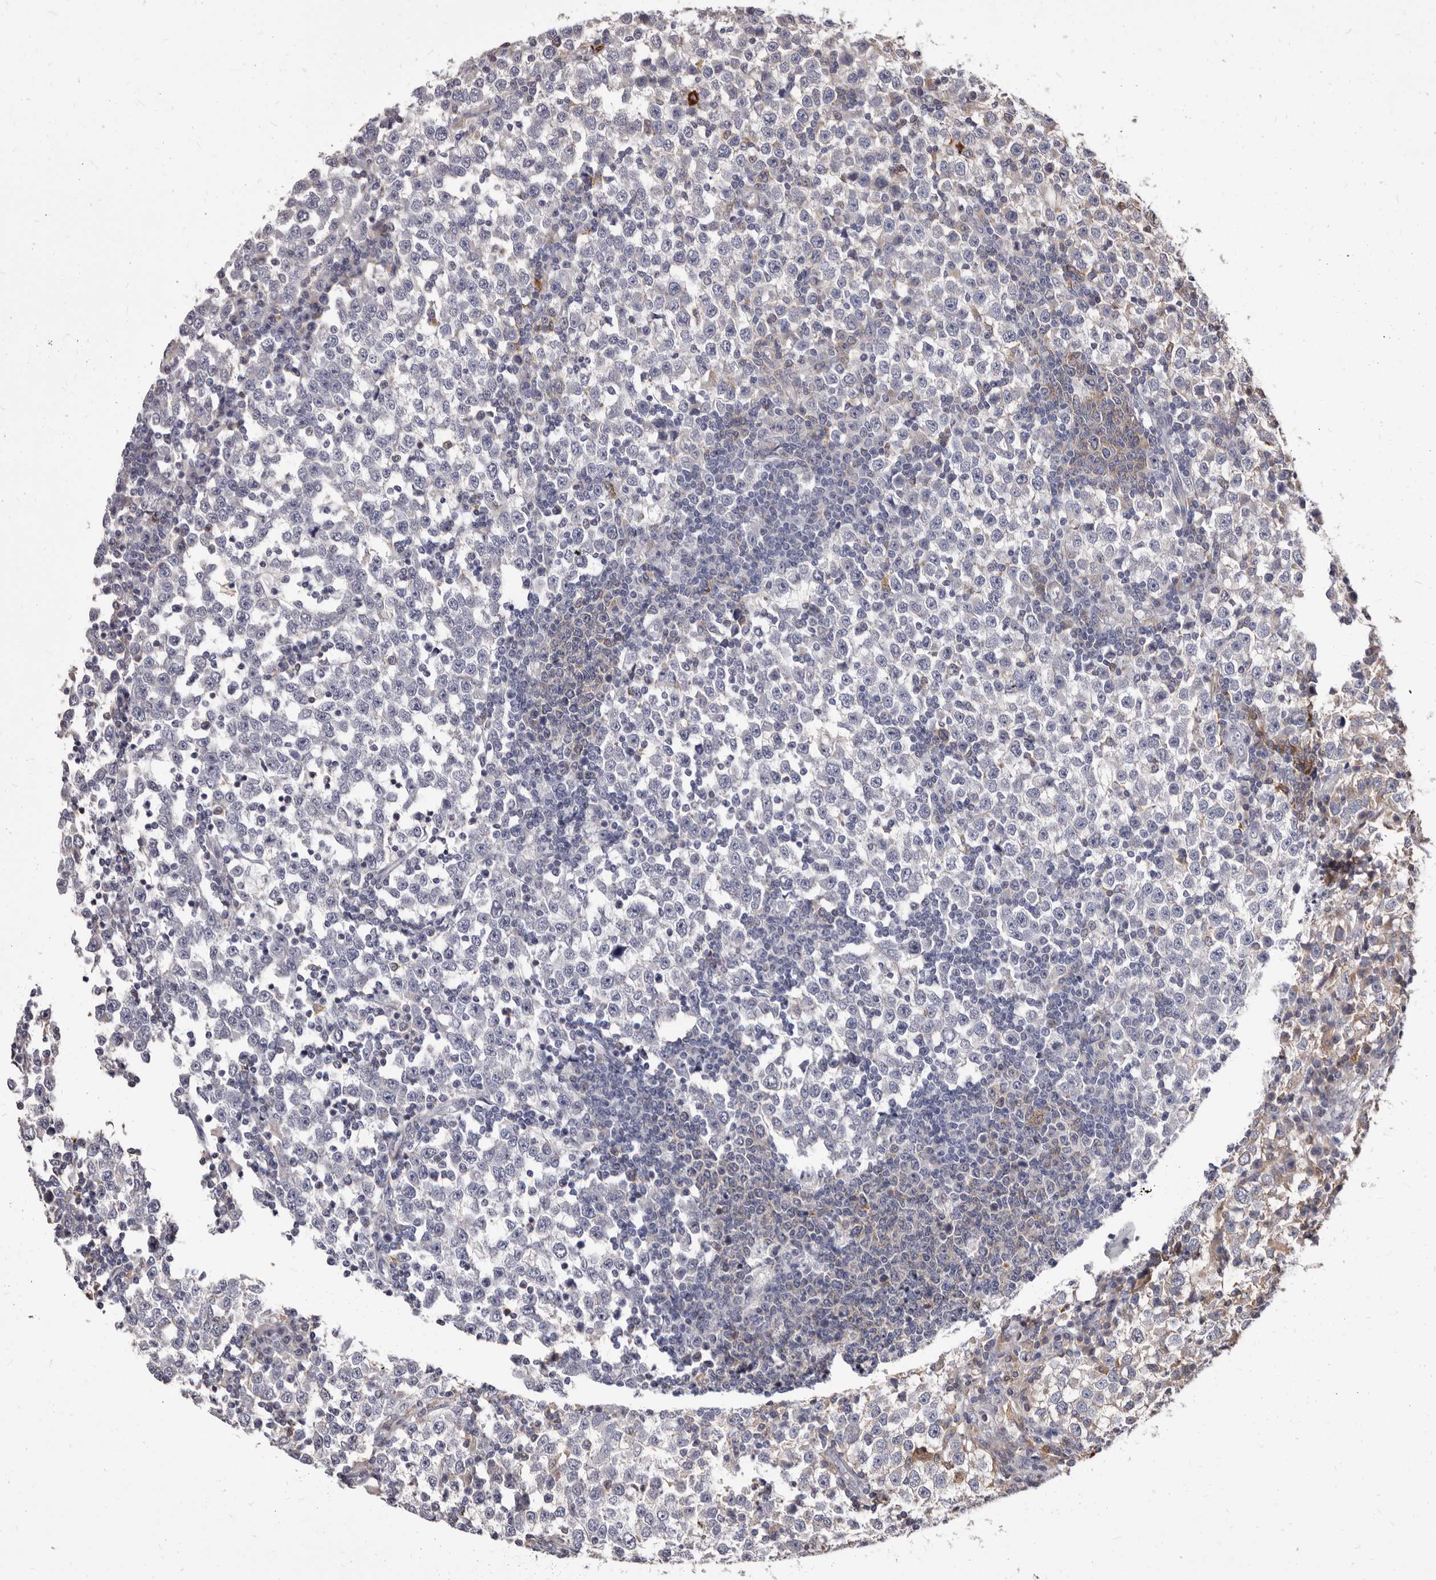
{"staining": {"intensity": "negative", "quantity": "none", "location": "none"}, "tissue": "testis cancer", "cell_type": "Tumor cells", "image_type": "cancer", "snomed": [{"axis": "morphology", "description": "Seminoma, NOS"}, {"axis": "topography", "description": "Testis"}], "caption": "This is an immunohistochemistry (IHC) image of testis cancer. There is no staining in tumor cells.", "gene": "NIBAN1", "patient": {"sex": "male", "age": 65}}